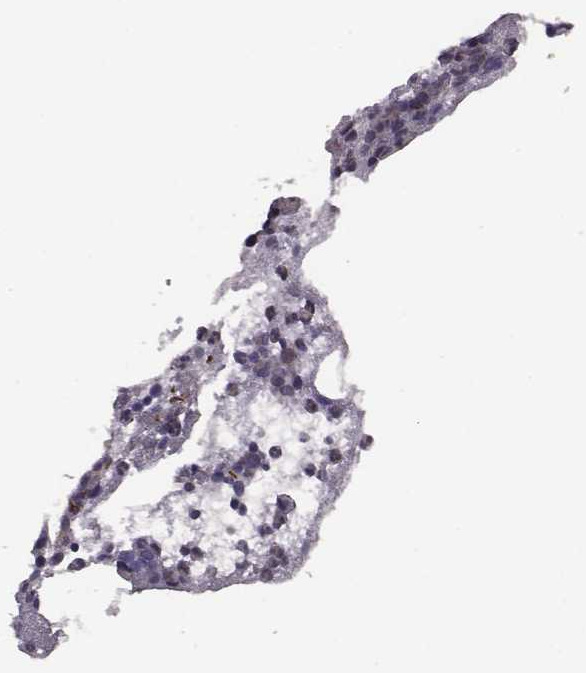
{"staining": {"intensity": "negative", "quantity": "none", "location": "none"}, "tissue": "bone marrow", "cell_type": "Hematopoietic cells", "image_type": "normal", "snomed": [{"axis": "morphology", "description": "Normal tissue, NOS"}, {"axis": "topography", "description": "Bone marrow"}], "caption": "Immunohistochemistry photomicrograph of unremarkable human bone marrow stained for a protein (brown), which reveals no expression in hematopoietic cells. (Brightfield microscopy of DAB immunohistochemistry (IHC) at high magnification).", "gene": "BICDL1", "patient": {"sex": "male", "age": 54}}